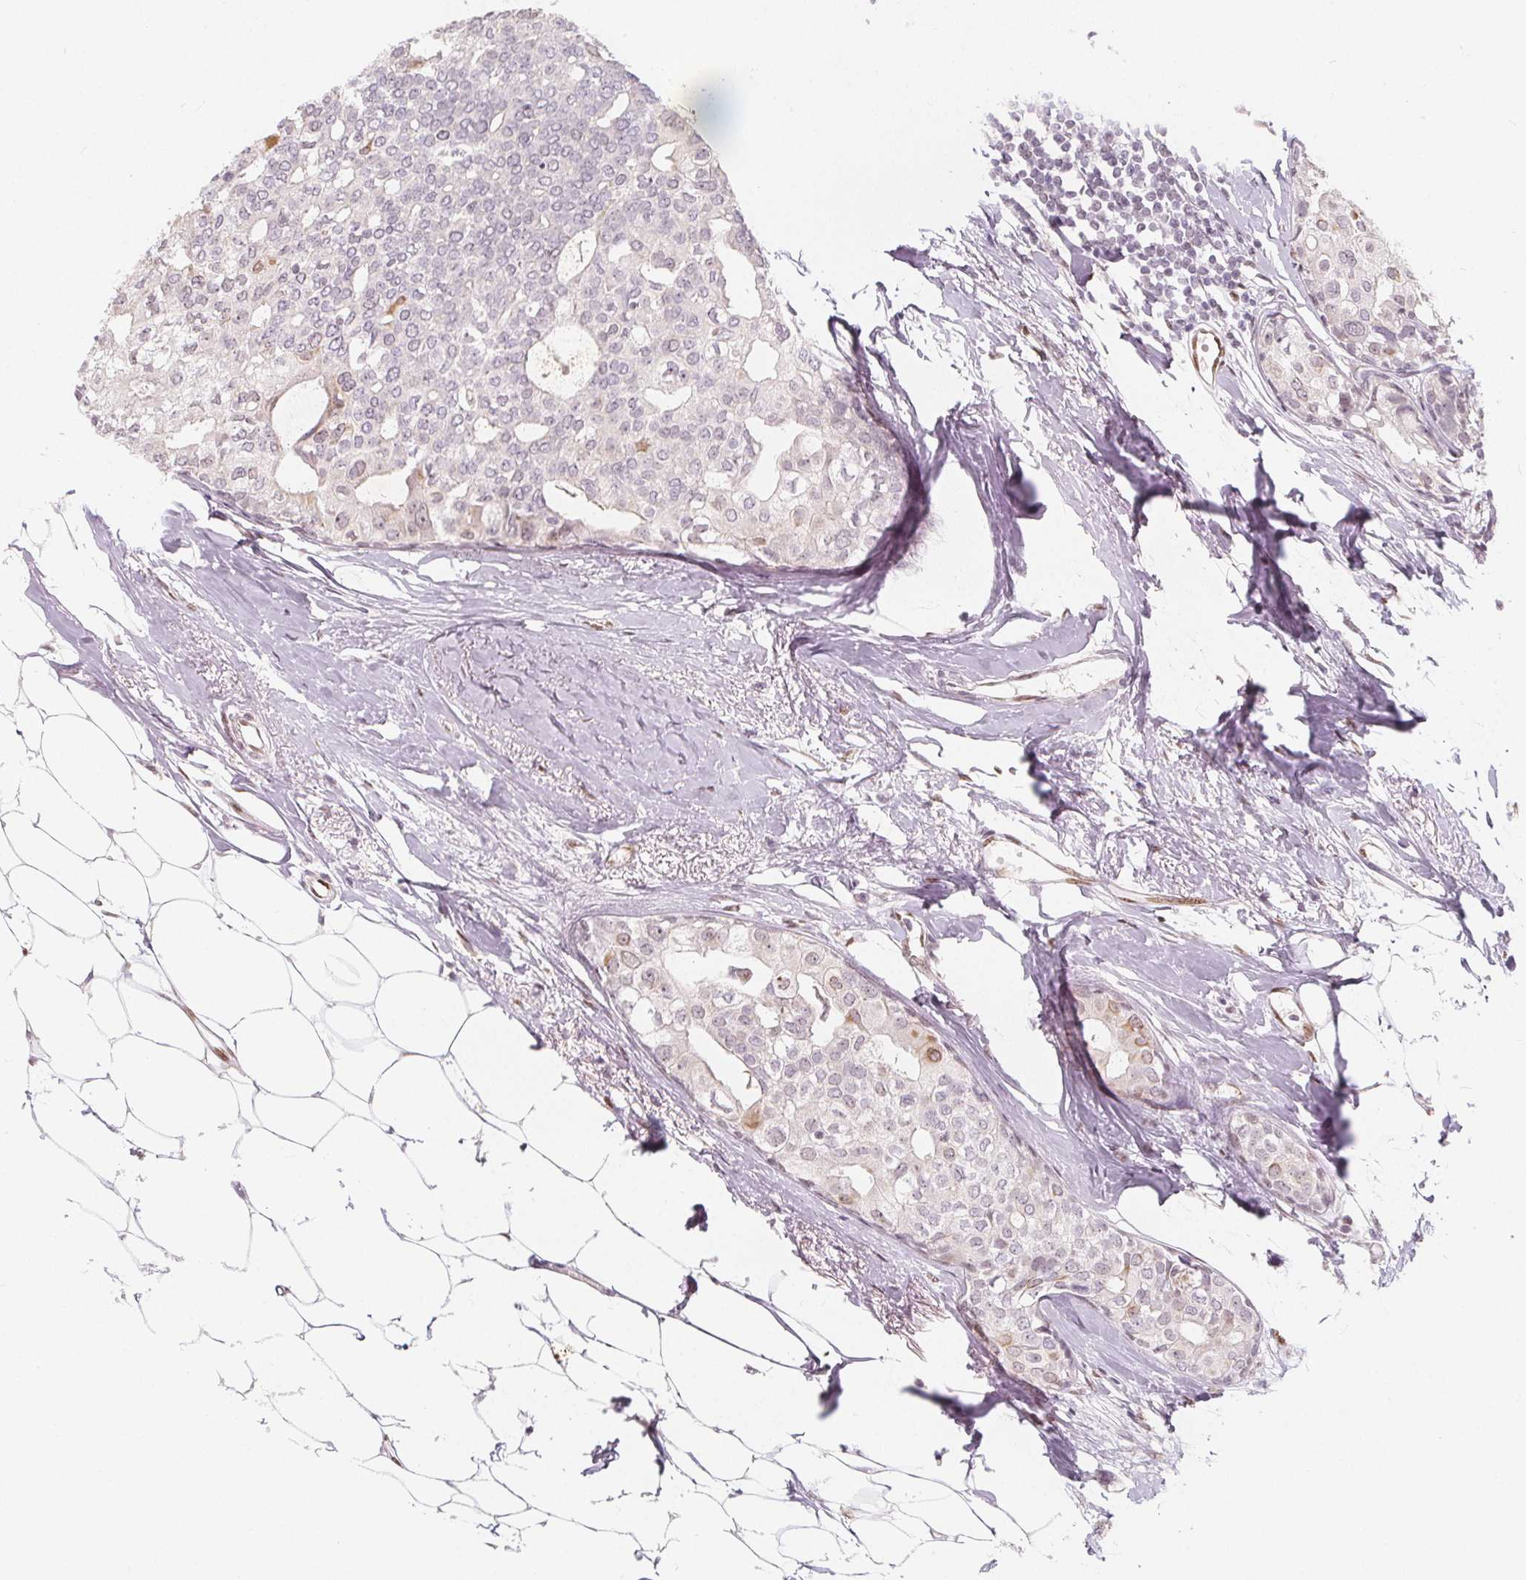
{"staining": {"intensity": "negative", "quantity": "none", "location": "none"}, "tissue": "breast cancer", "cell_type": "Tumor cells", "image_type": "cancer", "snomed": [{"axis": "morphology", "description": "Duct carcinoma"}, {"axis": "topography", "description": "Breast"}], "caption": "Immunohistochemical staining of breast intraductal carcinoma shows no significant positivity in tumor cells.", "gene": "DRC3", "patient": {"sex": "female", "age": 40}}